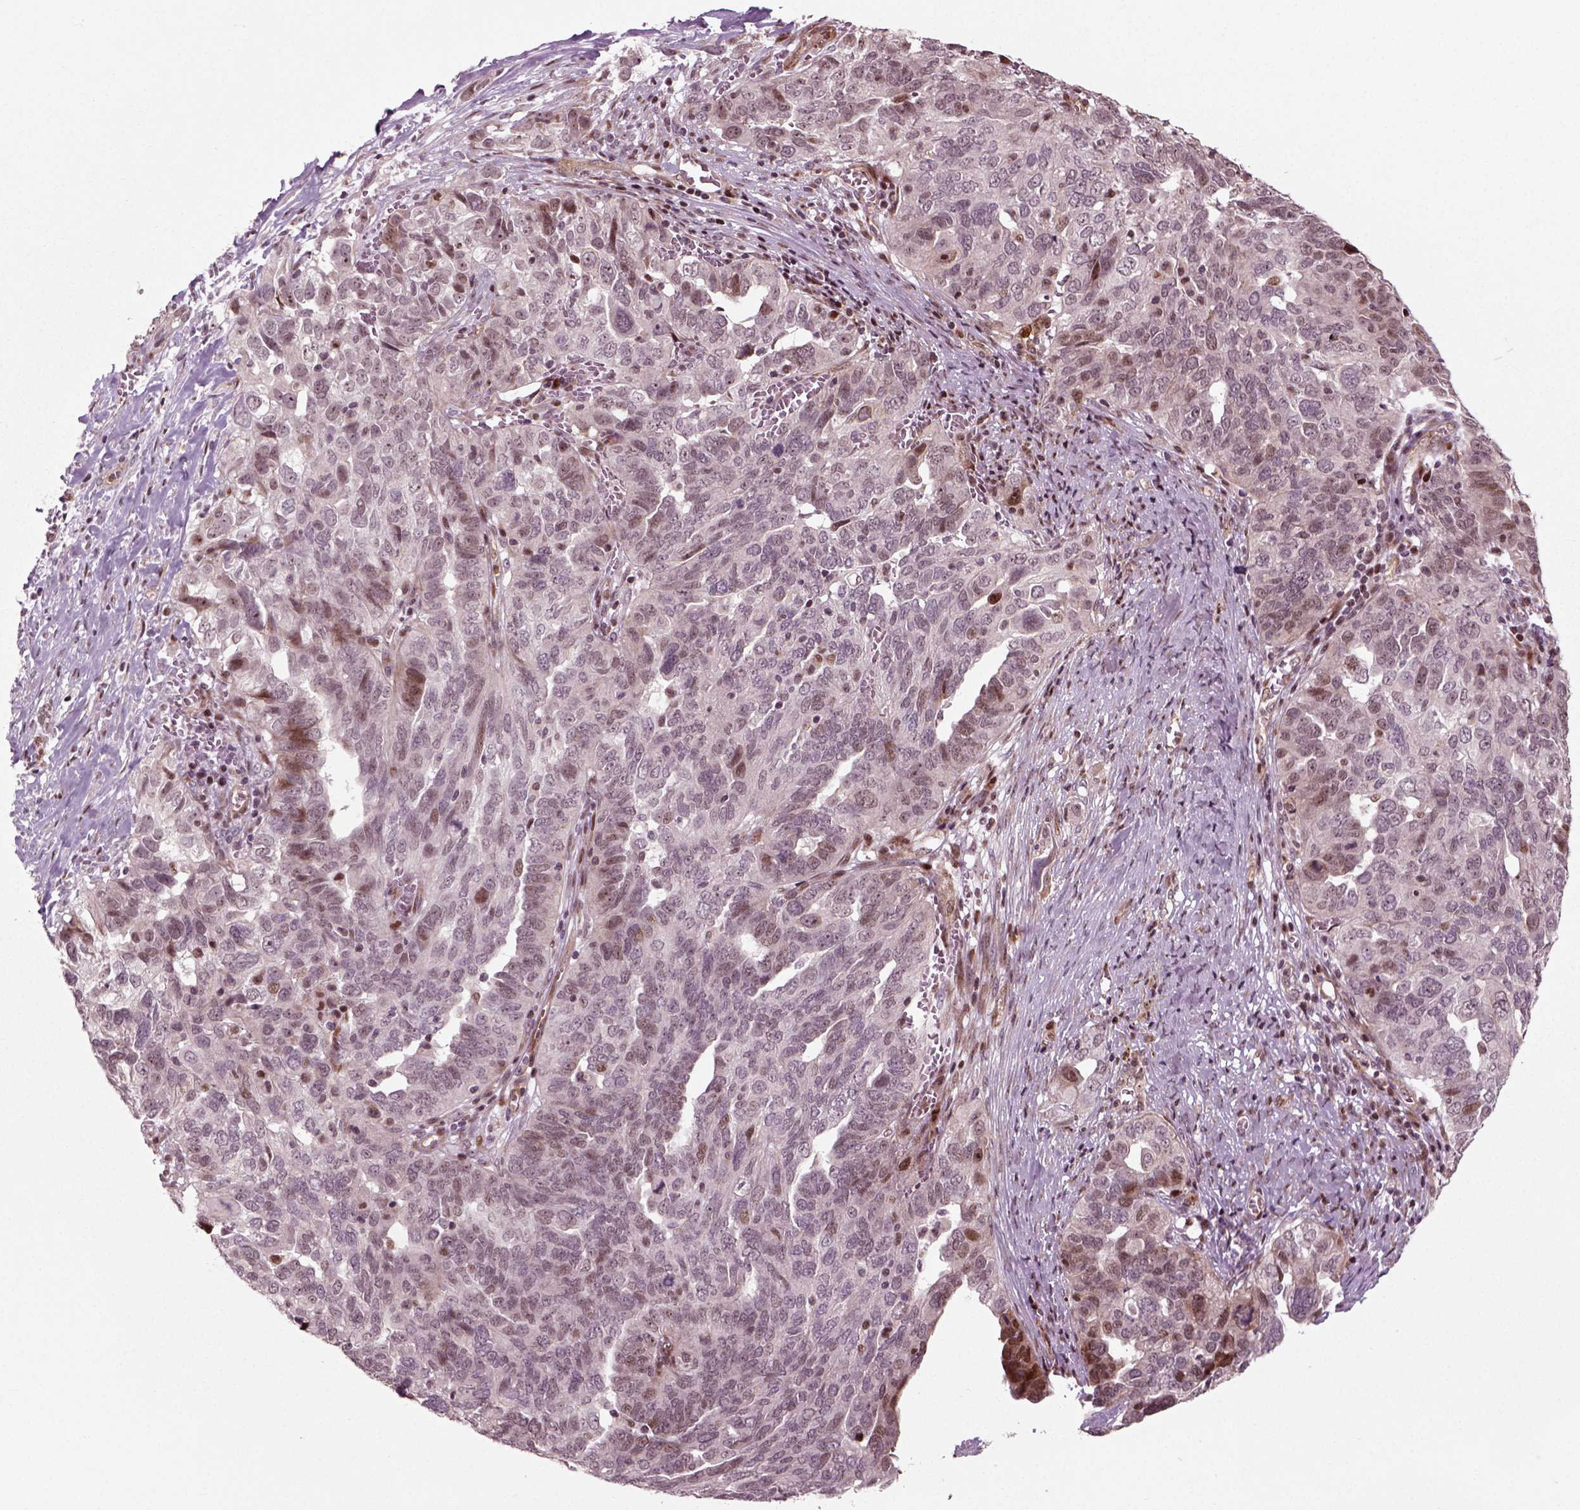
{"staining": {"intensity": "moderate", "quantity": "<25%", "location": "nuclear"}, "tissue": "ovarian cancer", "cell_type": "Tumor cells", "image_type": "cancer", "snomed": [{"axis": "morphology", "description": "Carcinoma, endometroid"}, {"axis": "topography", "description": "Soft tissue"}, {"axis": "topography", "description": "Ovary"}], "caption": "Tumor cells reveal low levels of moderate nuclear expression in about <25% of cells in human endometroid carcinoma (ovarian). (DAB (3,3'-diaminobenzidine) = brown stain, brightfield microscopy at high magnification).", "gene": "CDC14A", "patient": {"sex": "female", "age": 52}}